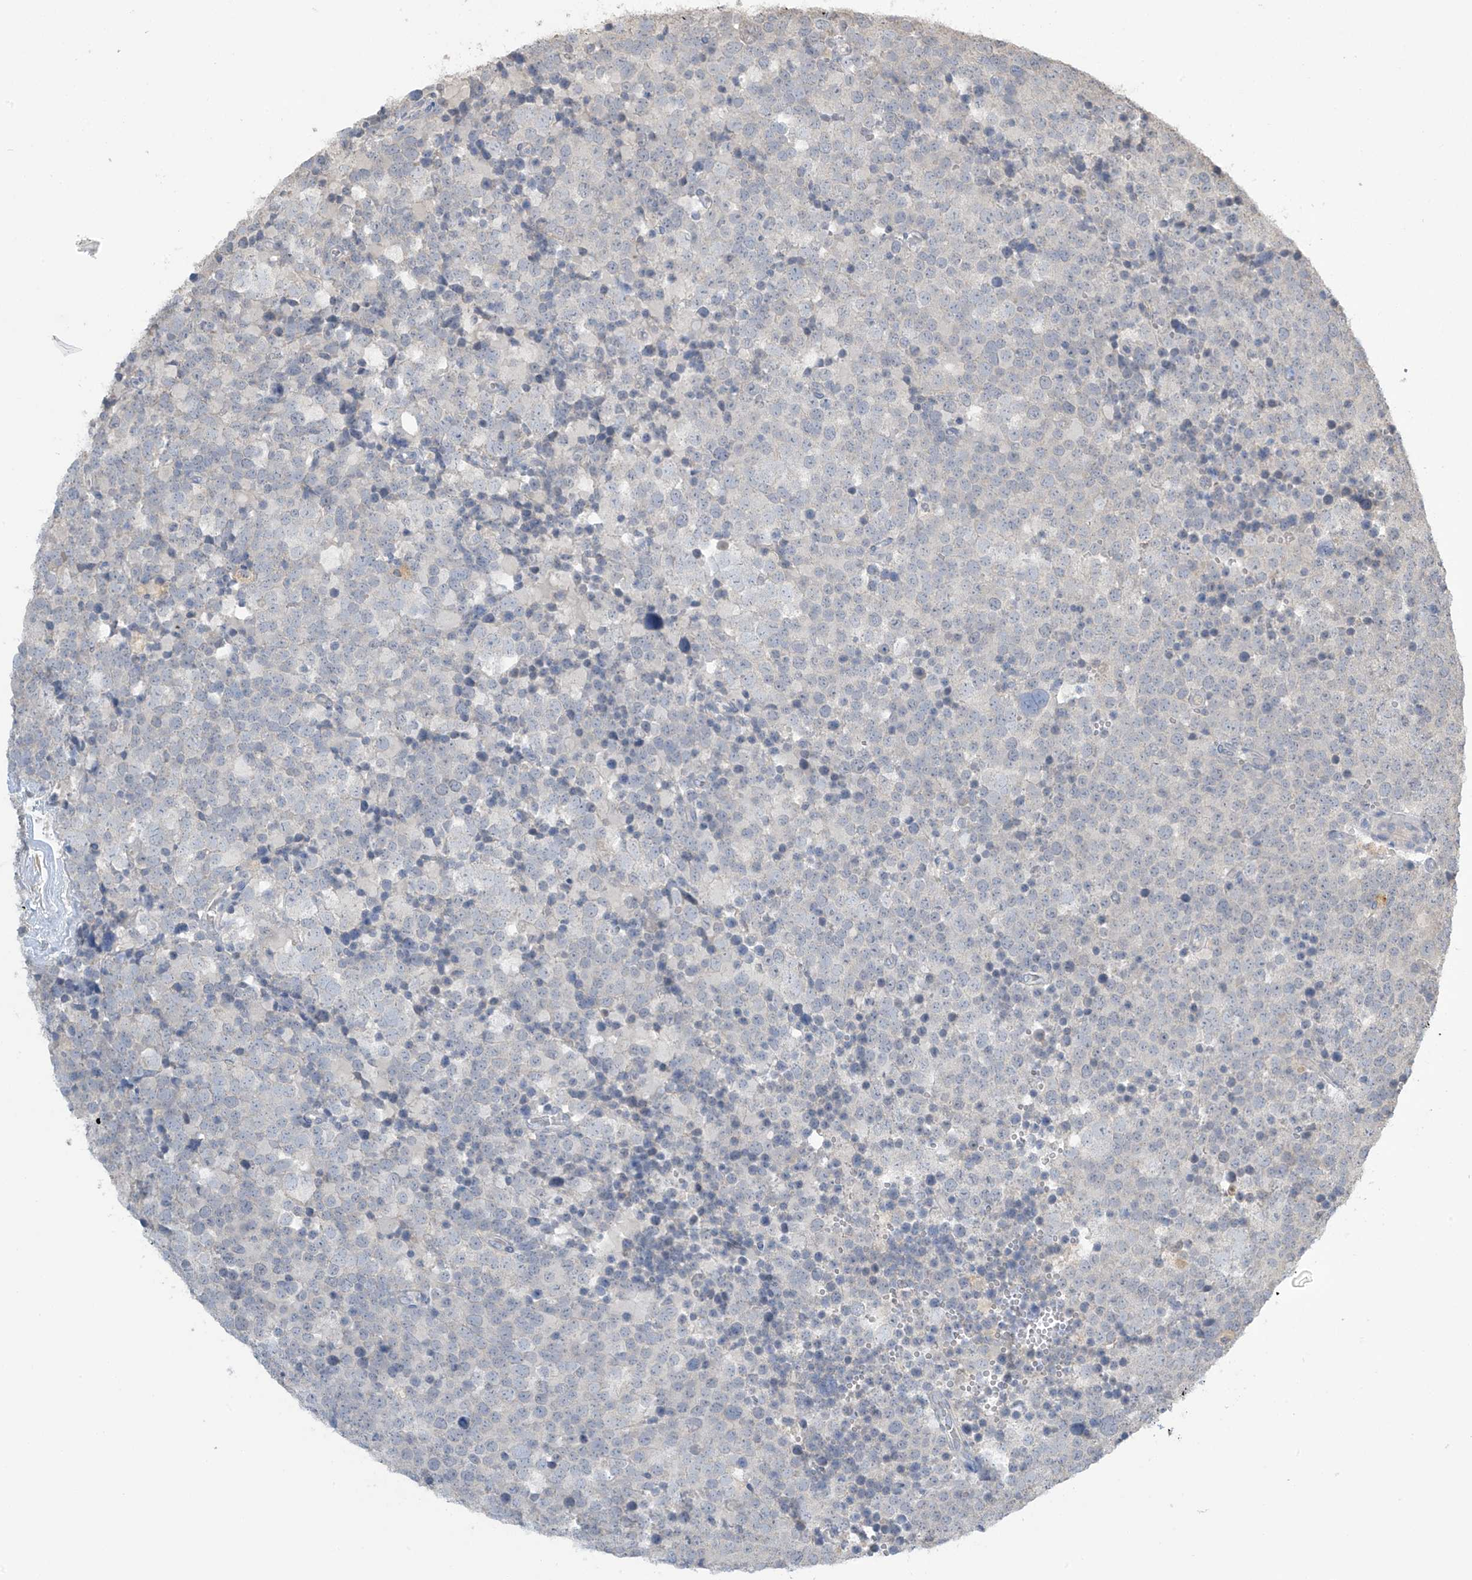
{"staining": {"intensity": "negative", "quantity": "none", "location": "none"}, "tissue": "testis cancer", "cell_type": "Tumor cells", "image_type": "cancer", "snomed": [{"axis": "morphology", "description": "Seminoma, NOS"}, {"axis": "topography", "description": "Testis"}], "caption": "Immunohistochemical staining of human testis seminoma demonstrates no significant expression in tumor cells.", "gene": "SLFN14", "patient": {"sex": "male", "age": 71}}